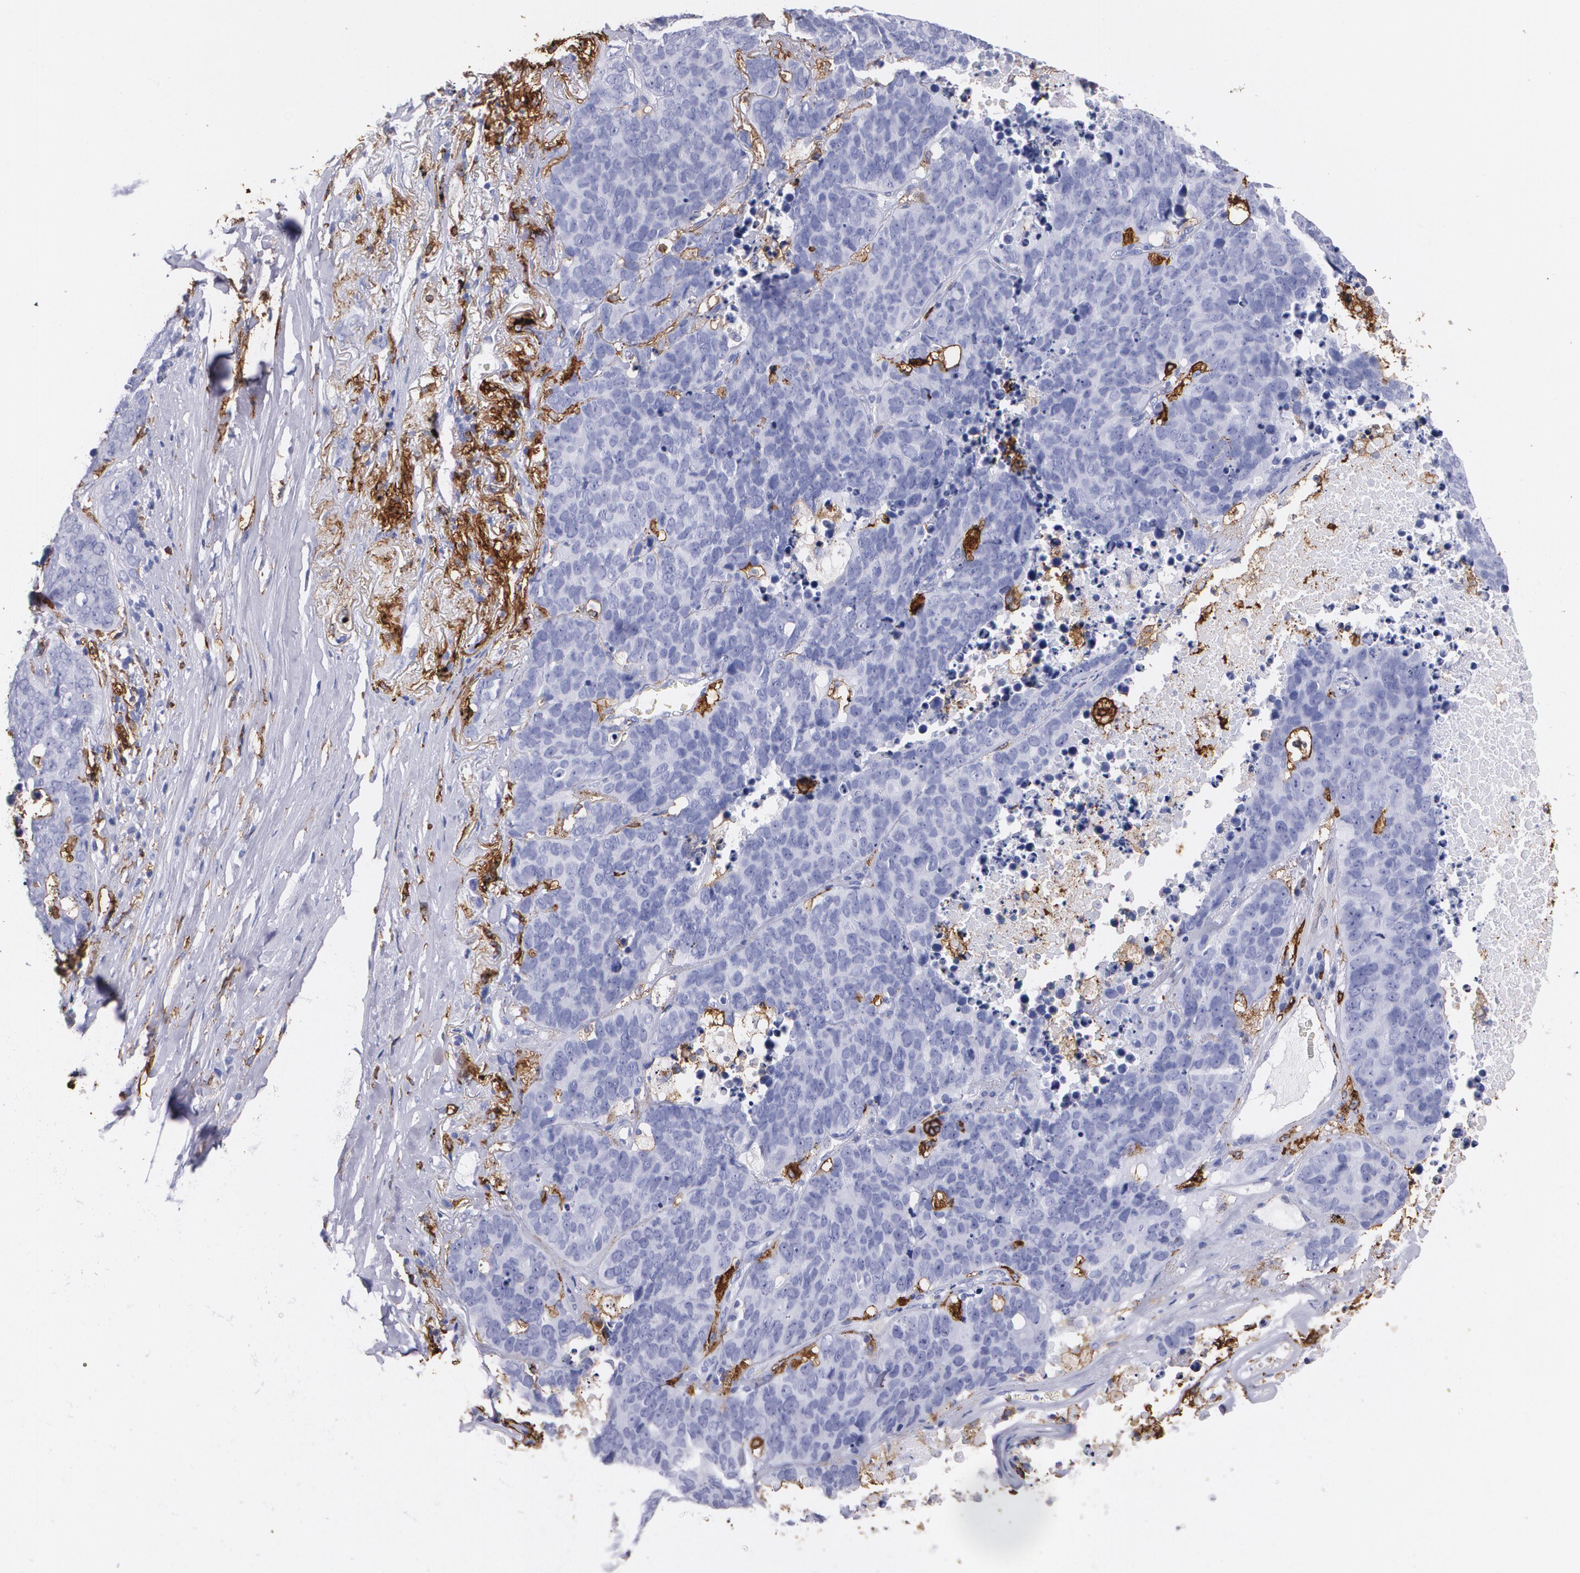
{"staining": {"intensity": "negative", "quantity": "none", "location": "none"}, "tissue": "lung cancer", "cell_type": "Tumor cells", "image_type": "cancer", "snomed": [{"axis": "morphology", "description": "Carcinoid, malignant, NOS"}, {"axis": "topography", "description": "Lung"}], "caption": "A high-resolution image shows immunohistochemistry (IHC) staining of lung cancer (carcinoid (malignant)), which reveals no significant staining in tumor cells.", "gene": "HLA-DRA", "patient": {"sex": "male", "age": 60}}